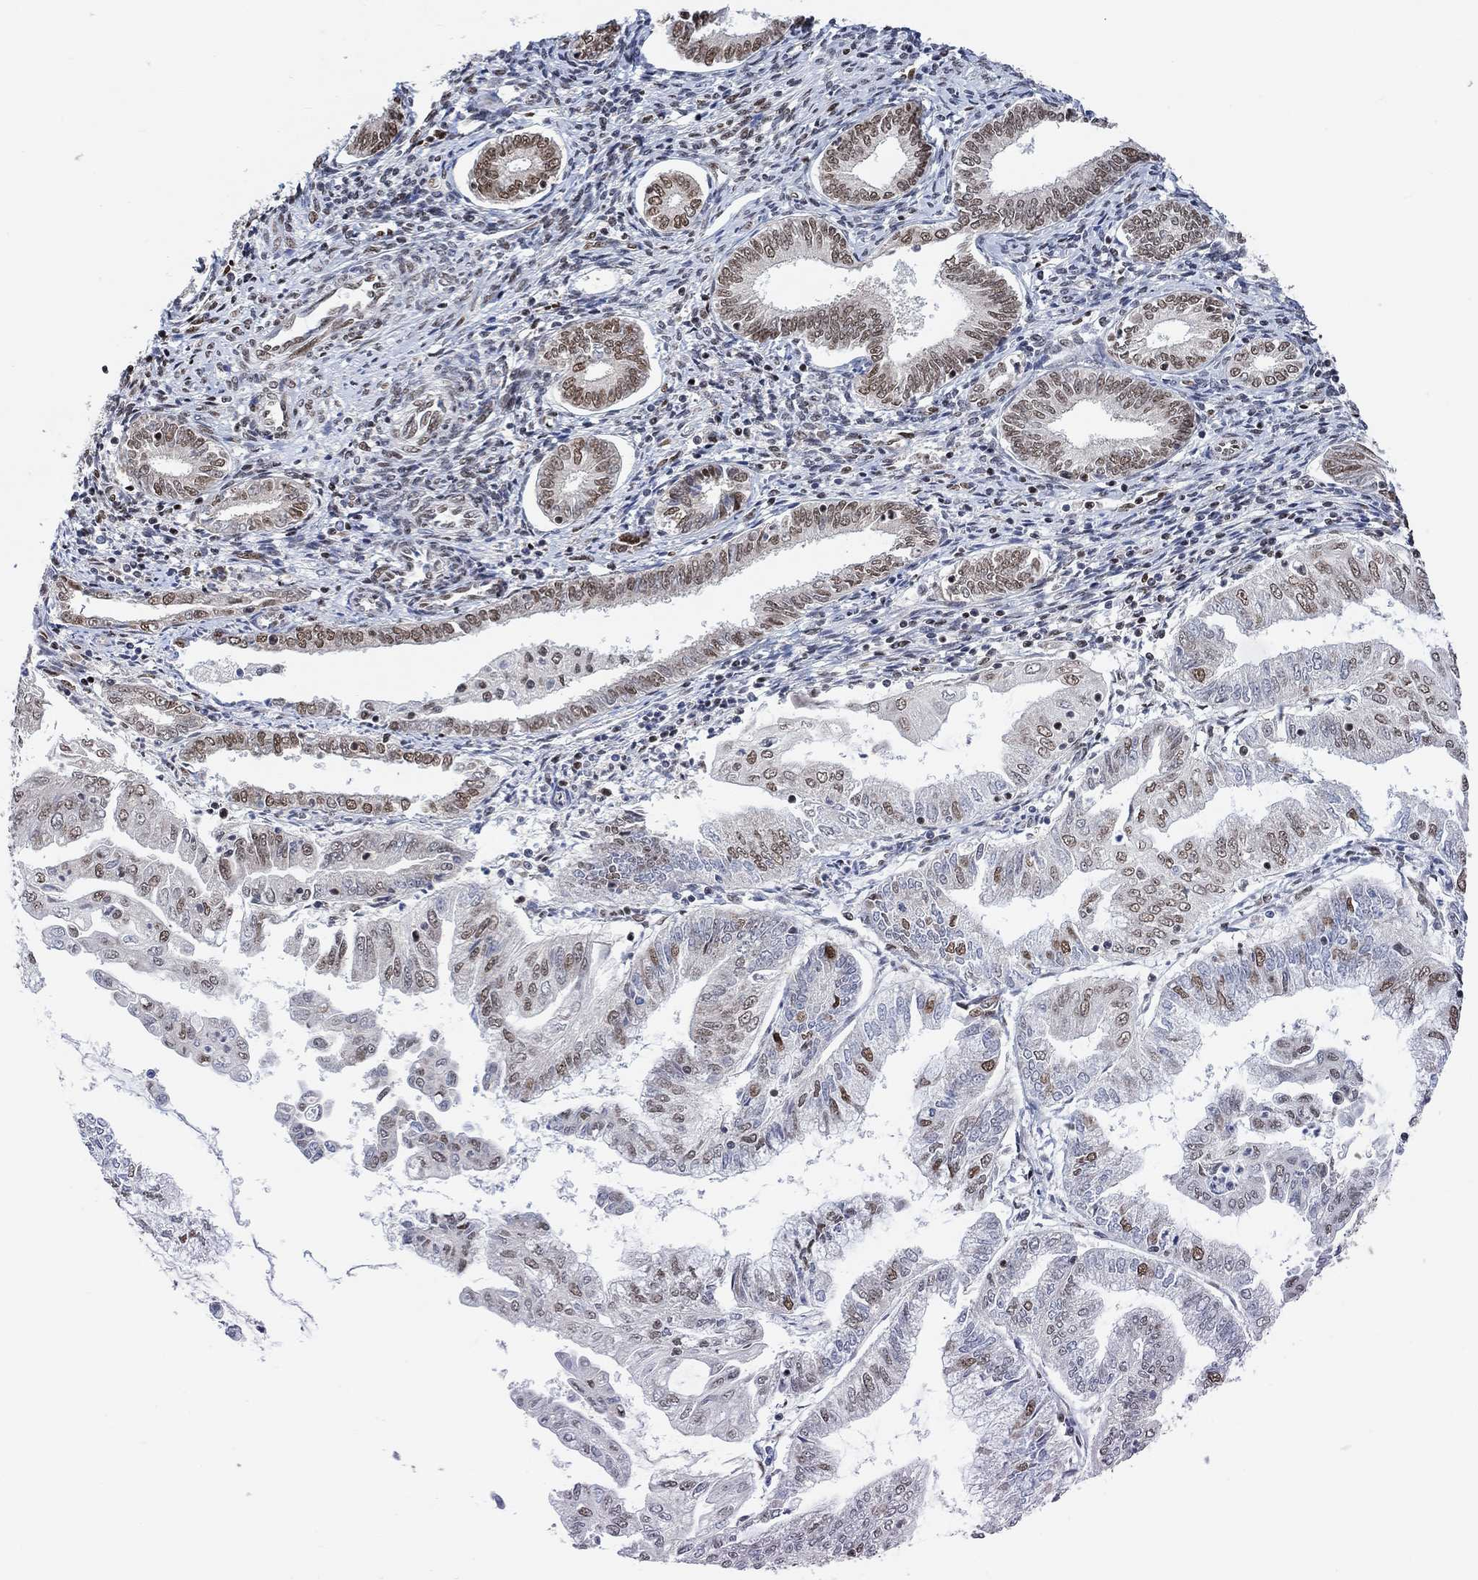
{"staining": {"intensity": "moderate", "quantity": "25%-75%", "location": "nuclear"}, "tissue": "endometrial cancer", "cell_type": "Tumor cells", "image_type": "cancer", "snomed": [{"axis": "morphology", "description": "Adenocarcinoma, NOS"}, {"axis": "topography", "description": "Endometrium"}], "caption": "Human endometrial cancer (adenocarcinoma) stained for a protein (brown) displays moderate nuclear positive expression in approximately 25%-75% of tumor cells.", "gene": "USP39", "patient": {"sex": "female", "age": 56}}